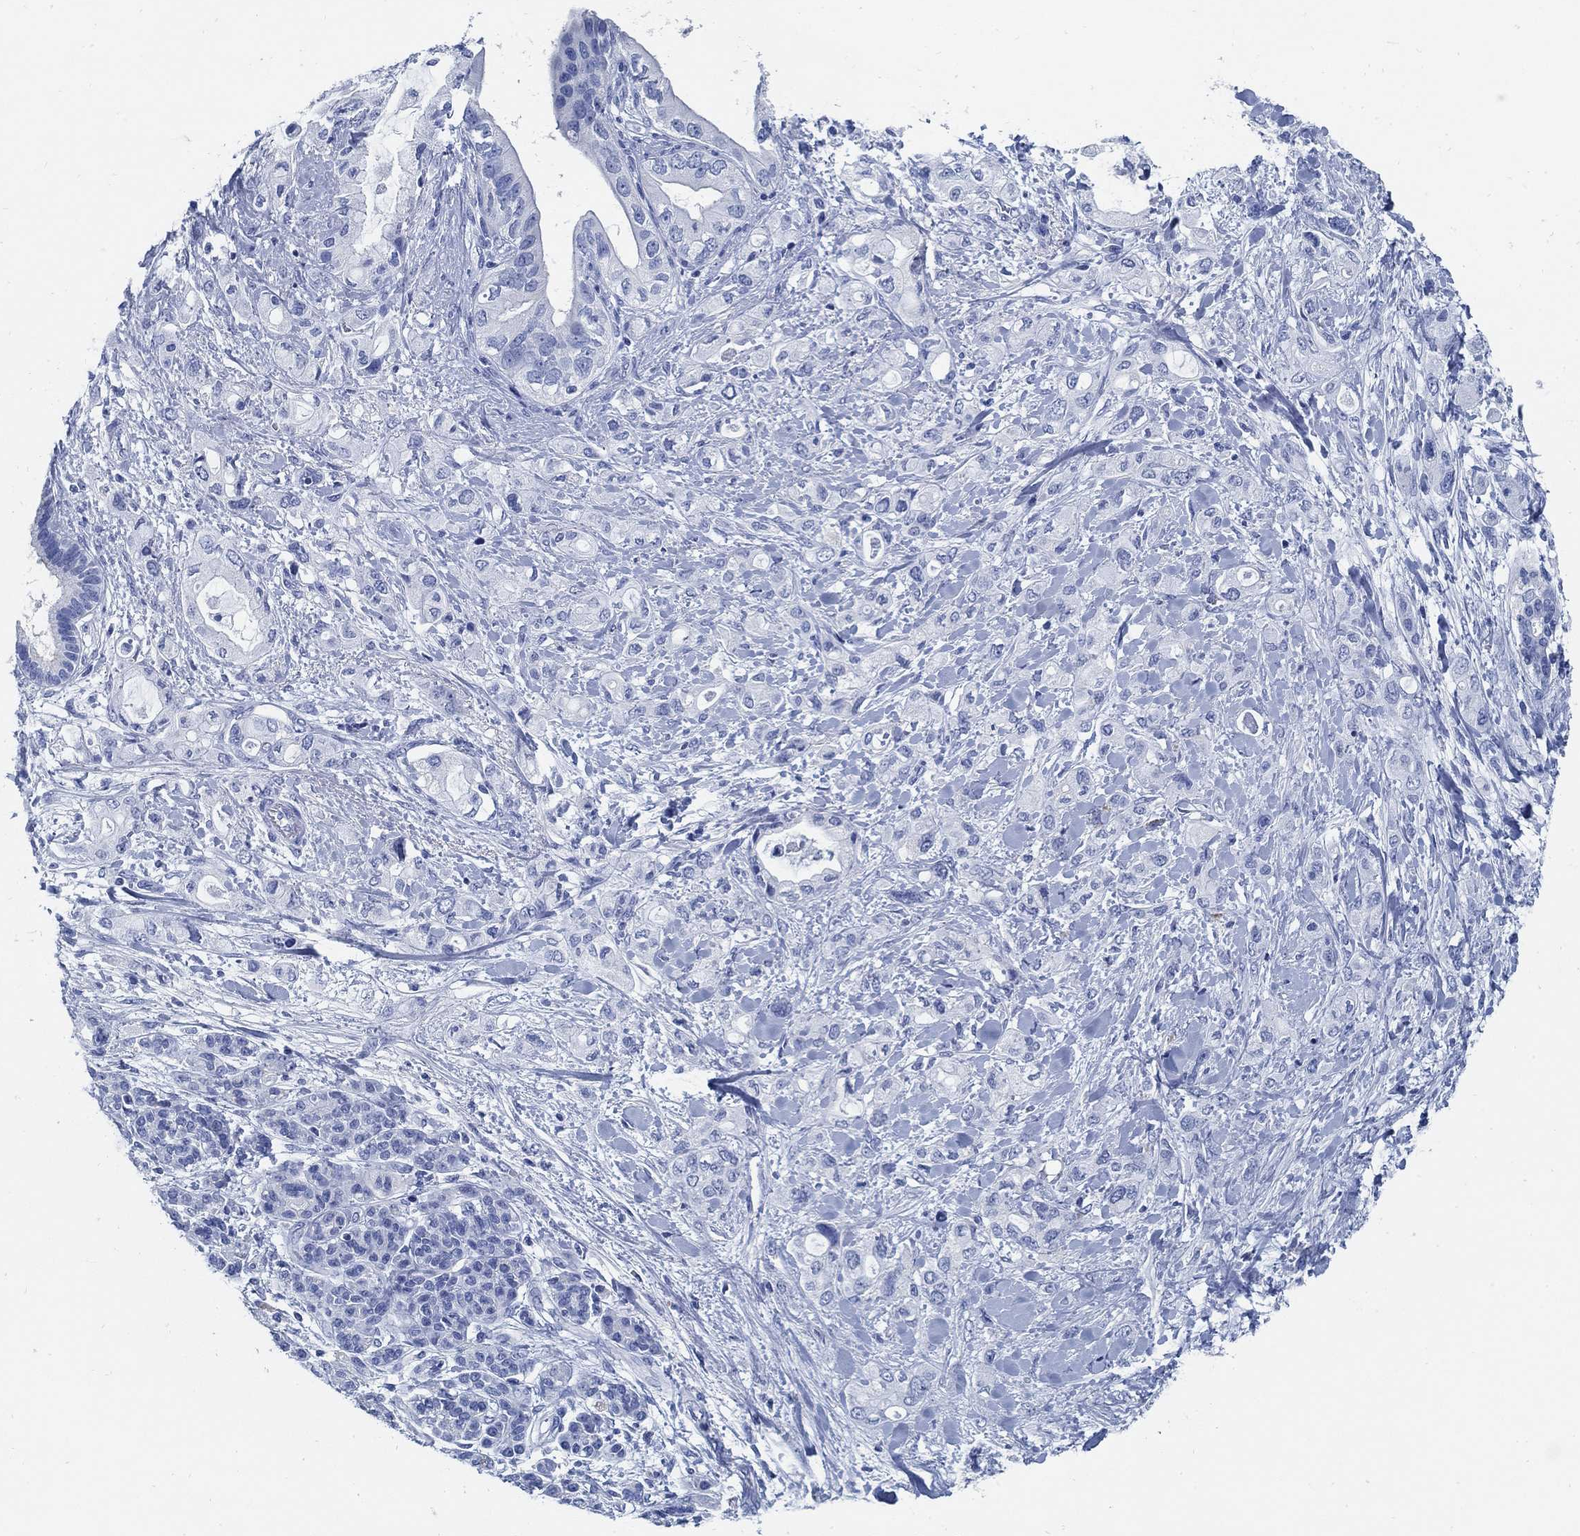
{"staining": {"intensity": "negative", "quantity": "none", "location": "none"}, "tissue": "pancreatic cancer", "cell_type": "Tumor cells", "image_type": "cancer", "snomed": [{"axis": "morphology", "description": "Adenocarcinoma, NOS"}, {"axis": "topography", "description": "Pancreas"}], "caption": "Tumor cells are negative for brown protein staining in pancreatic adenocarcinoma.", "gene": "SLC45A1", "patient": {"sex": "female", "age": 56}}